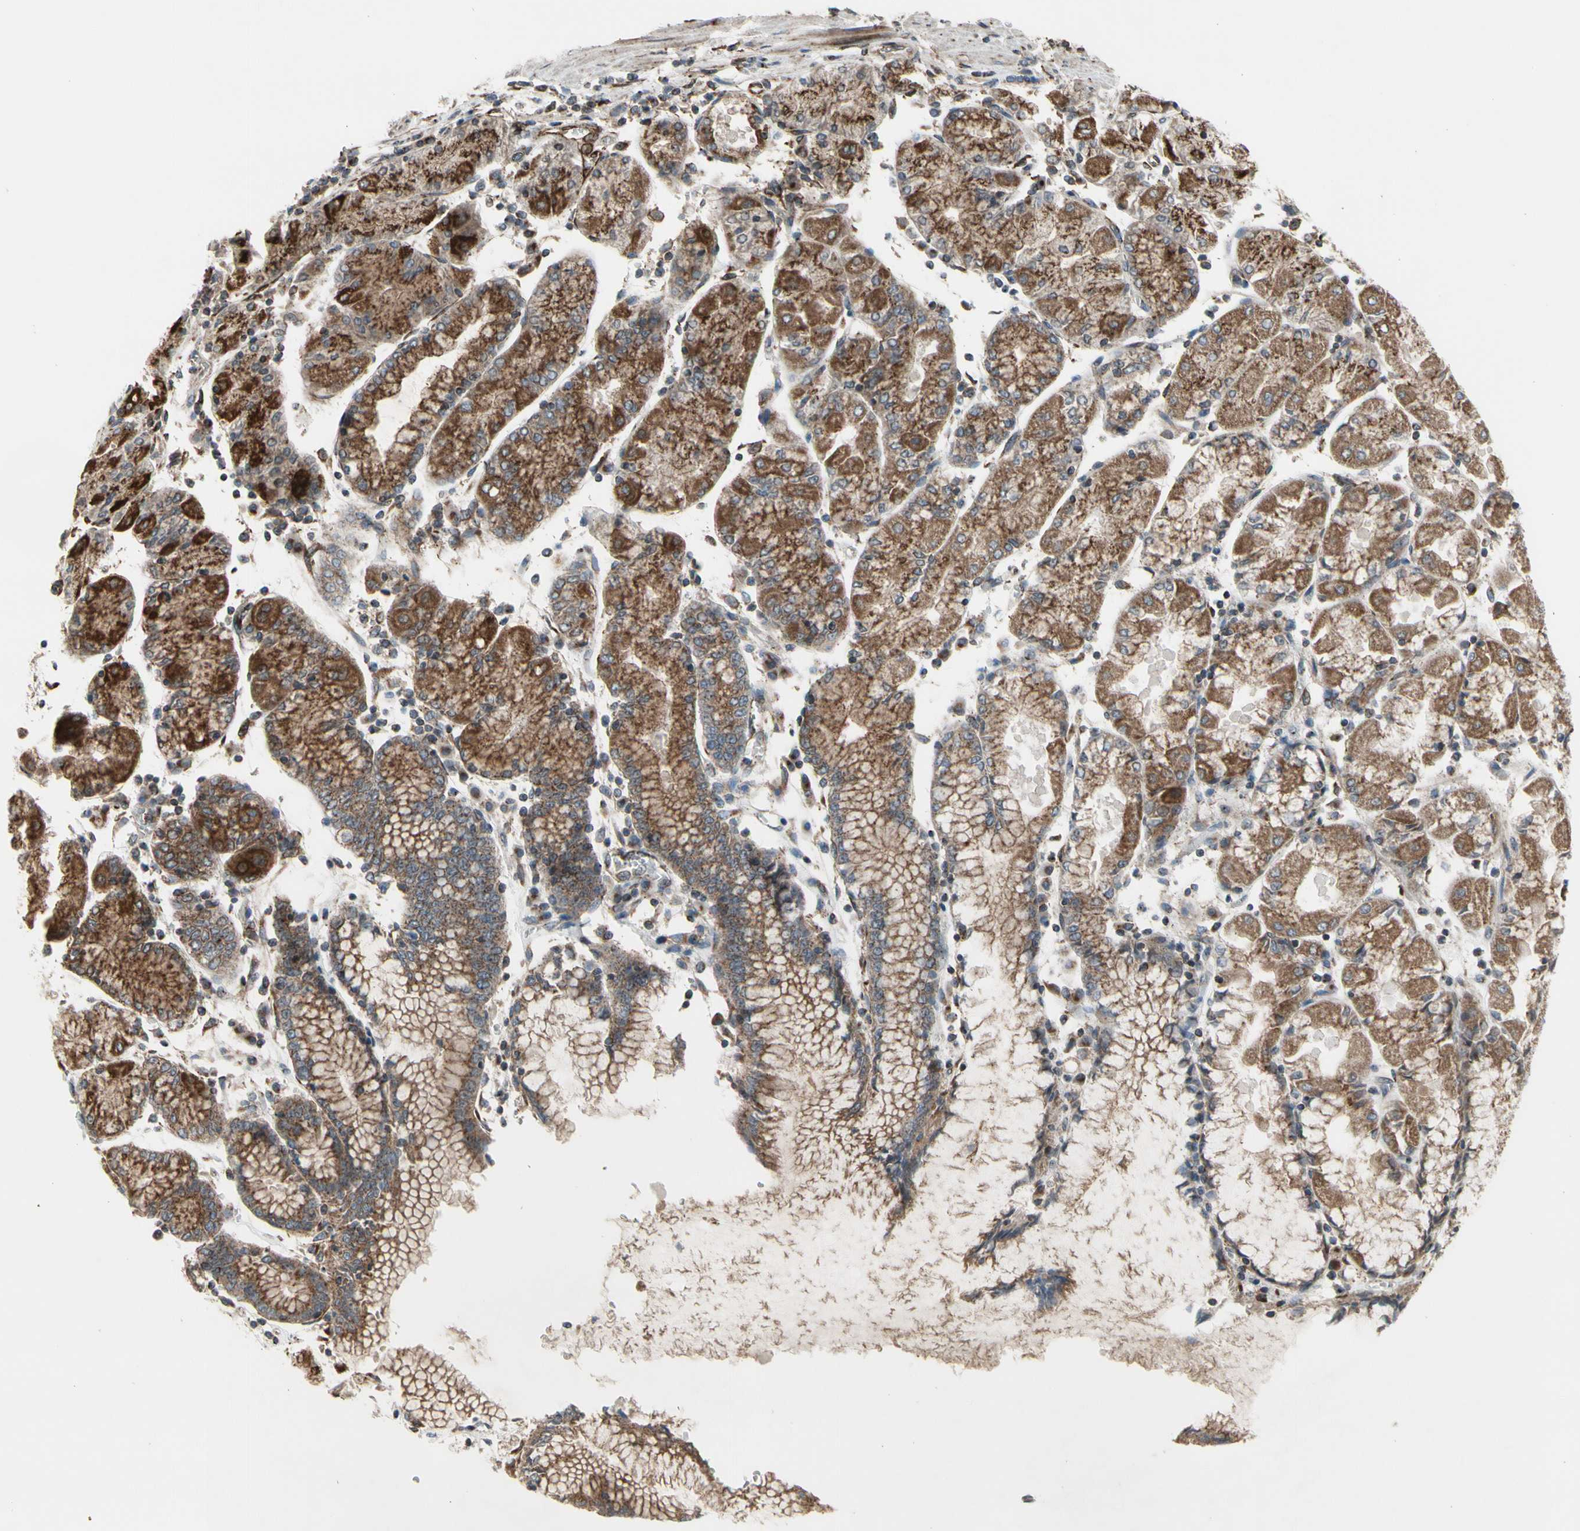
{"staining": {"intensity": "strong", "quantity": ">75%", "location": "cytoplasmic/membranous"}, "tissue": "stomach cancer", "cell_type": "Tumor cells", "image_type": "cancer", "snomed": [{"axis": "morphology", "description": "Normal tissue, NOS"}, {"axis": "morphology", "description": "Adenocarcinoma, NOS"}, {"axis": "topography", "description": "Stomach, upper"}, {"axis": "topography", "description": "Stomach"}], "caption": "The photomicrograph demonstrates immunohistochemical staining of stomach adenocarcinoma. There is strong cytoplasmic/membranous staining is appreciated in approximately >75% of tumor cells.", "gene": "SLC39A9", "patient": {"sex": "male", "age": 59}}